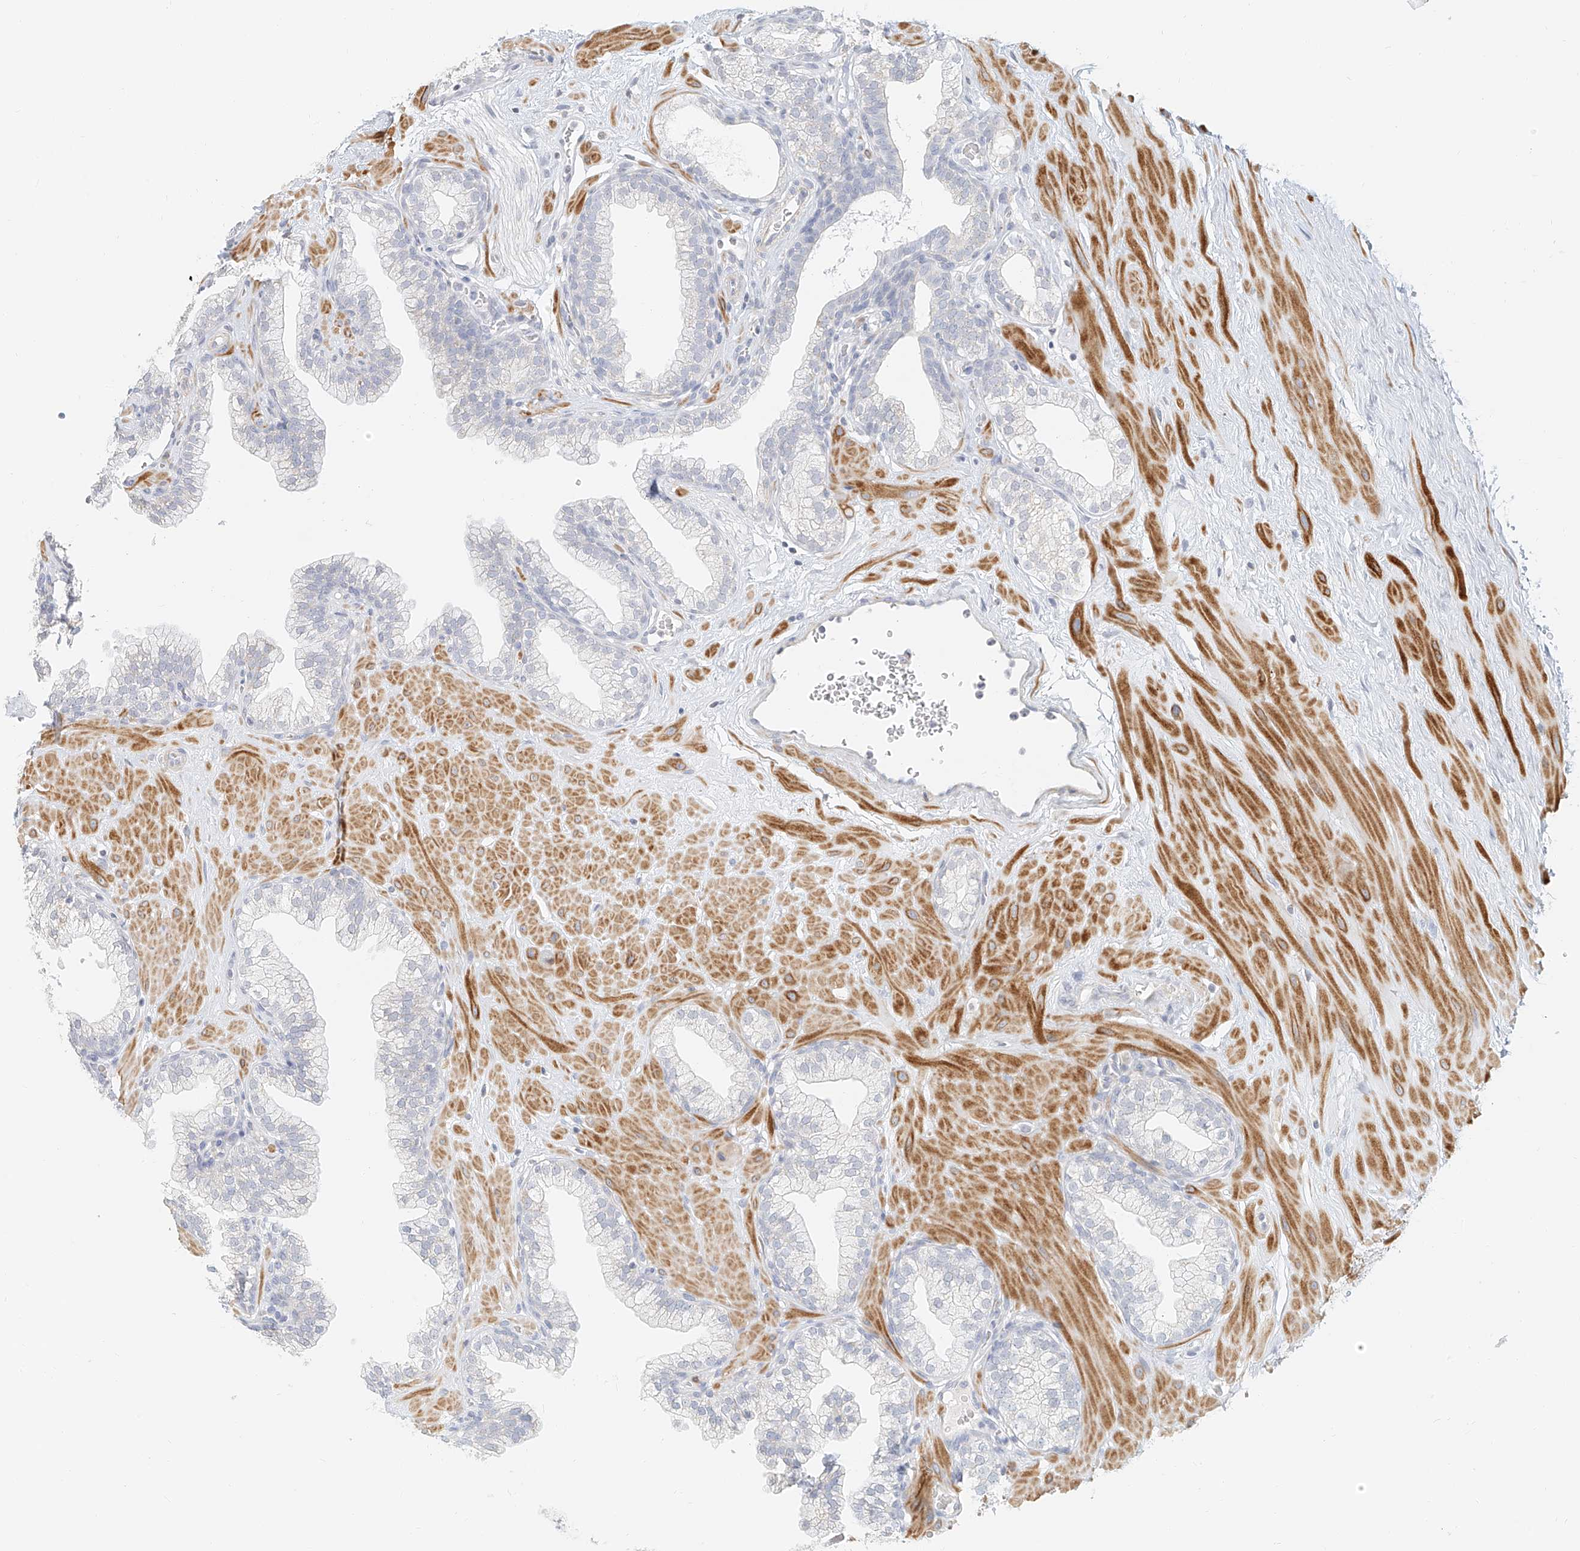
{"staining": {"intensity": "negative", "quantity": "none", "location": "none"}, "tissue": "prostate", "cell_type": "Glandular cells", "image_type": "normal", "snomed": [{"axis": "morphology", "description": "Normal tissue, NOS"}, {"axis": "morphology", "description": "Urothelial carcinoma, Low grade"}, {"axis": "topography", "description": "Urinary bladder"}, {"axis": "topography", "description": "Prostate"}], "caption": "Protein analysis of normal prostate shows no significant staining in glandular cells.", "gene": "CXorf58", "patient": {"sex": "male", "age": 60}}